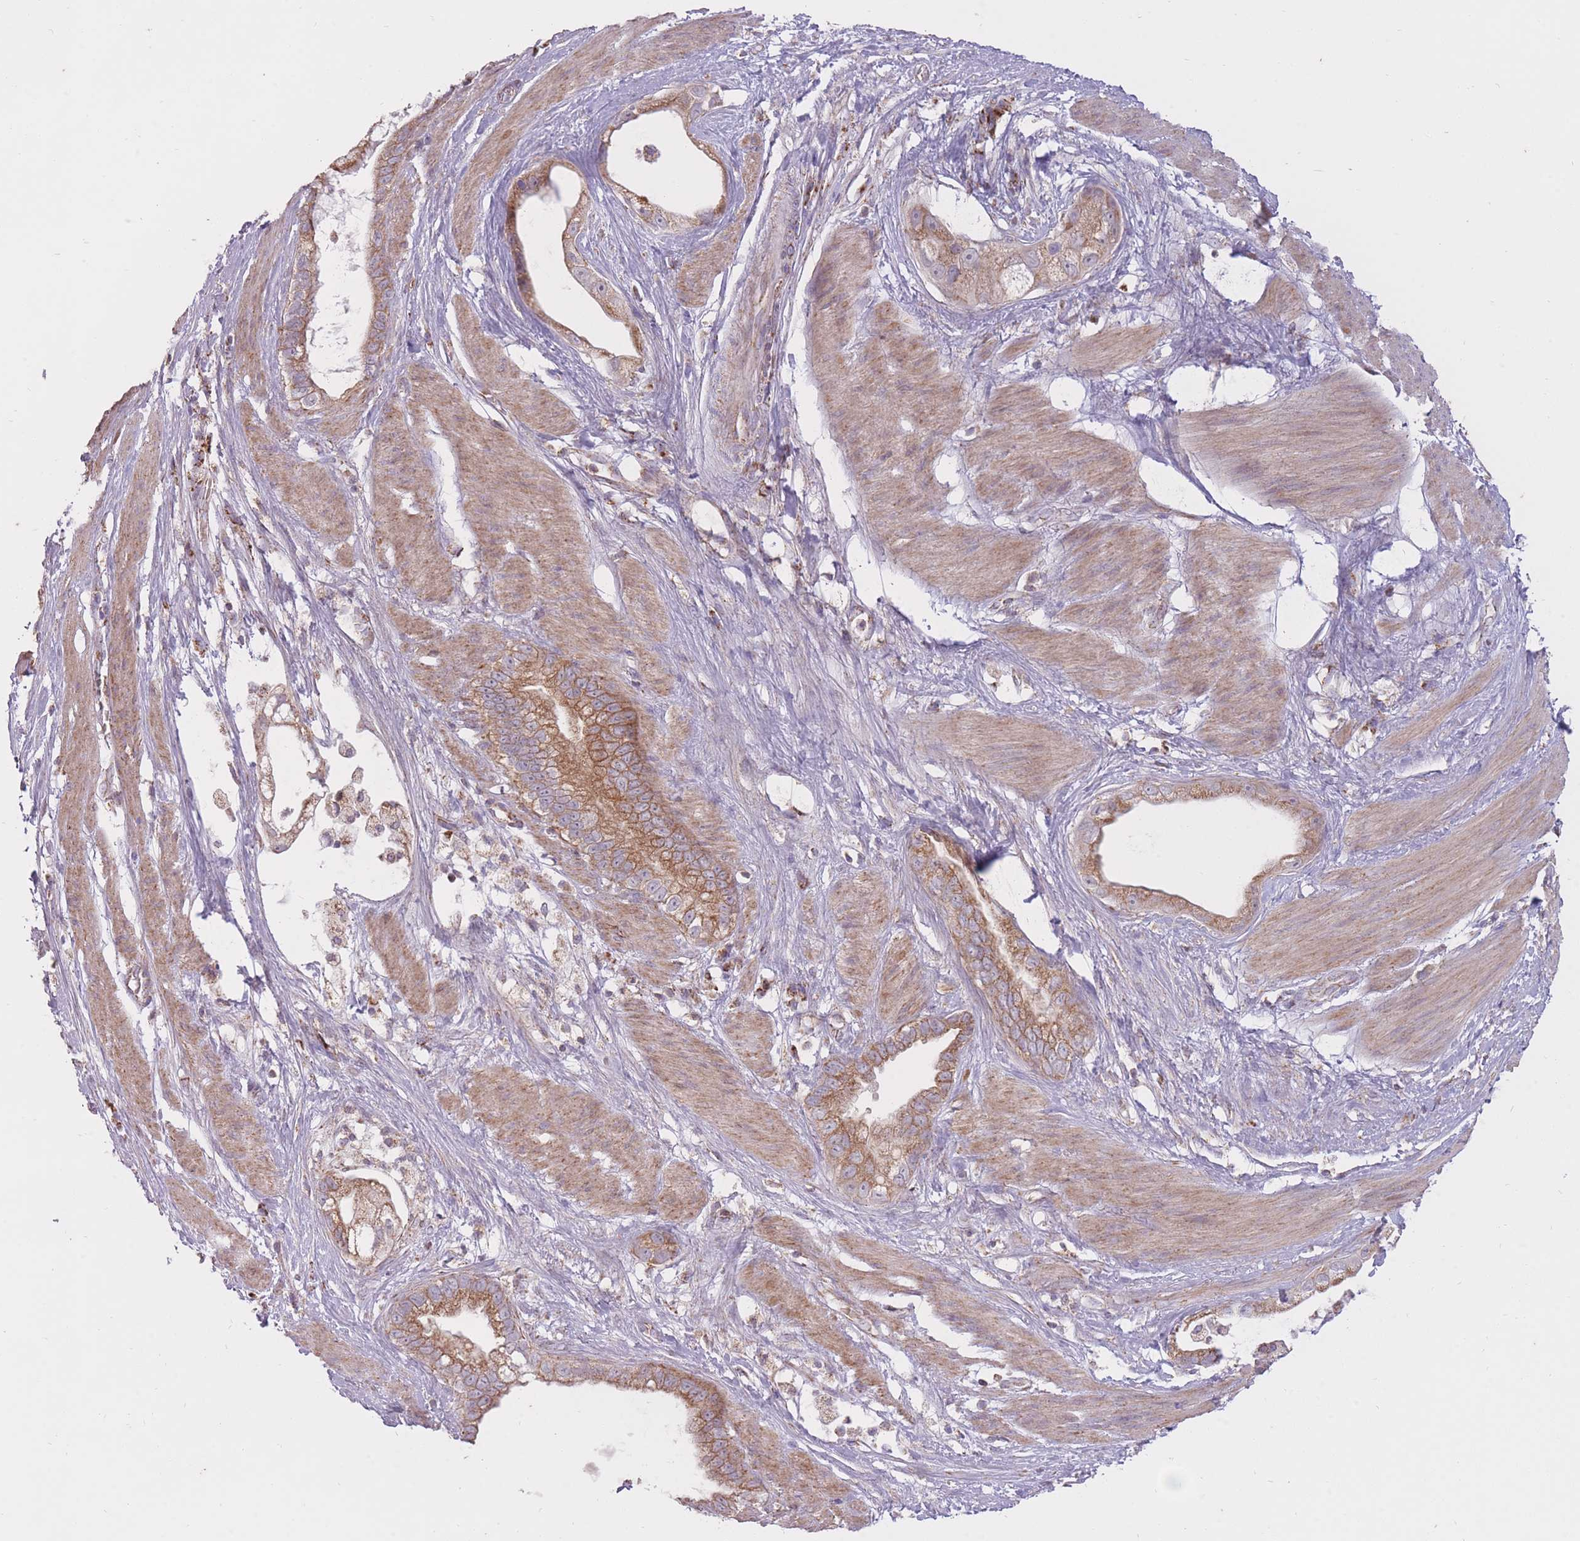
{"staining": {"intensity": "moderate", "quantity": ">75%", "location": "cytoplasmic/membranous"}, "tissue": "stomach cancer", "cell_type": "Tumor cells", "image_type": "cancer", "snomed": [{"axis": "morphology", "description": "Adenocarcinoma, NOS"}, {"axis": "topography", "description": "Stomach"}], "caption": "Human stomach adenocarcinoma stained for a protein (brown) displays moderate cytoplasmic/membranous positive positivity in approximately >75% of tumor cells.", "gene": "LIN7C", "patient": {"sex": "male", "age": 55}}